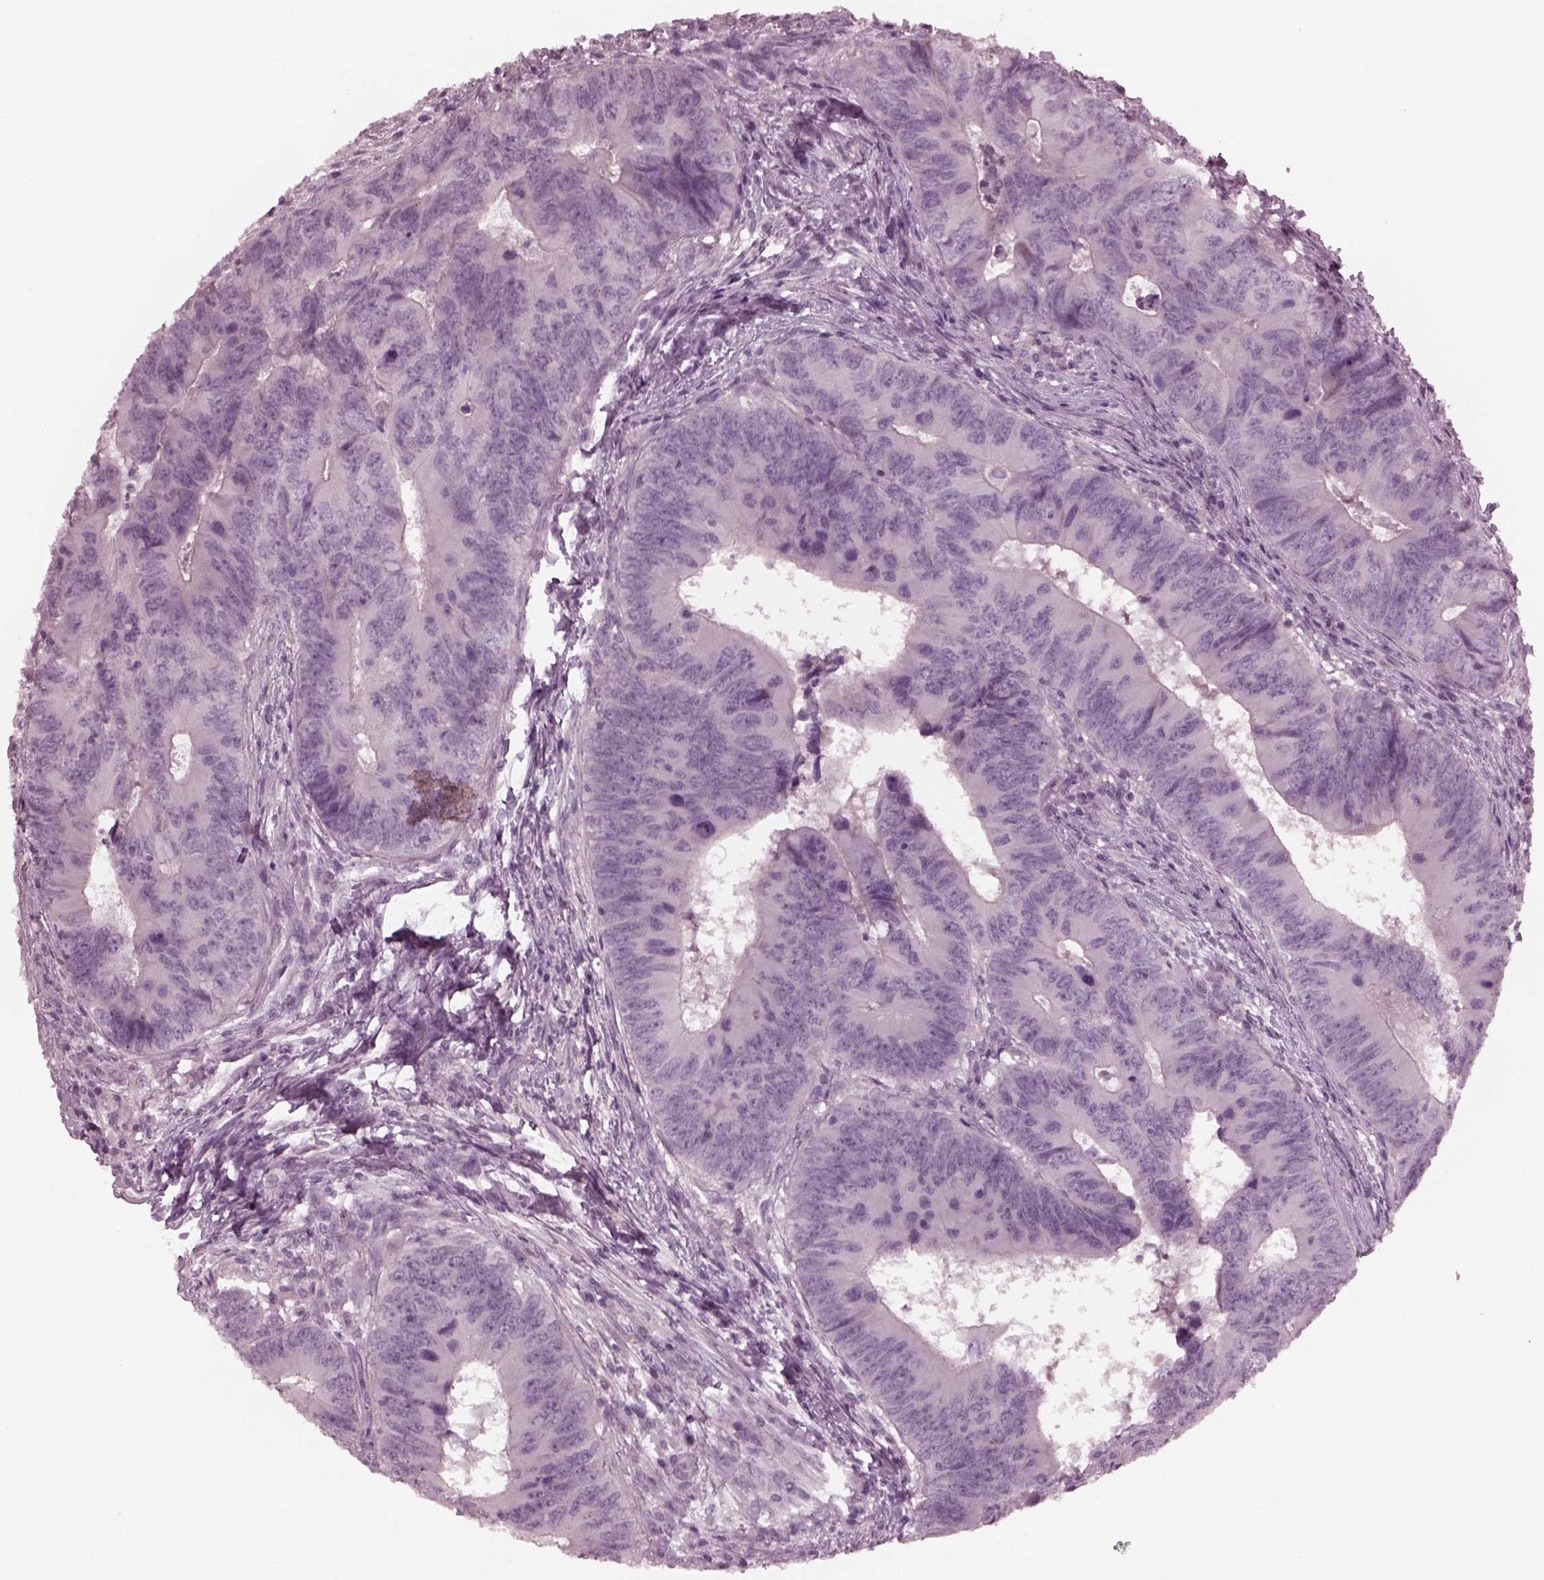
{"staining": {"intensity": "negative", "quantity": "none", "location": "none"}, "tissue": "colorectal cancer", "cell_type": "Tumor cells", "image_type": "cancer", "snomed": [{"axis": "morphology", "description": "Adenocarcinoma, NOS"}, {"axis": "topography", "description": "Colon"}], "caption": "DAB (3,3'-diaminobenzidine) immunohistochemical staining of human colorectal cancer displays no significant positivity in tumor cells.", "gene": "YY2", "patient": {"sex": "female", "age": 82}}